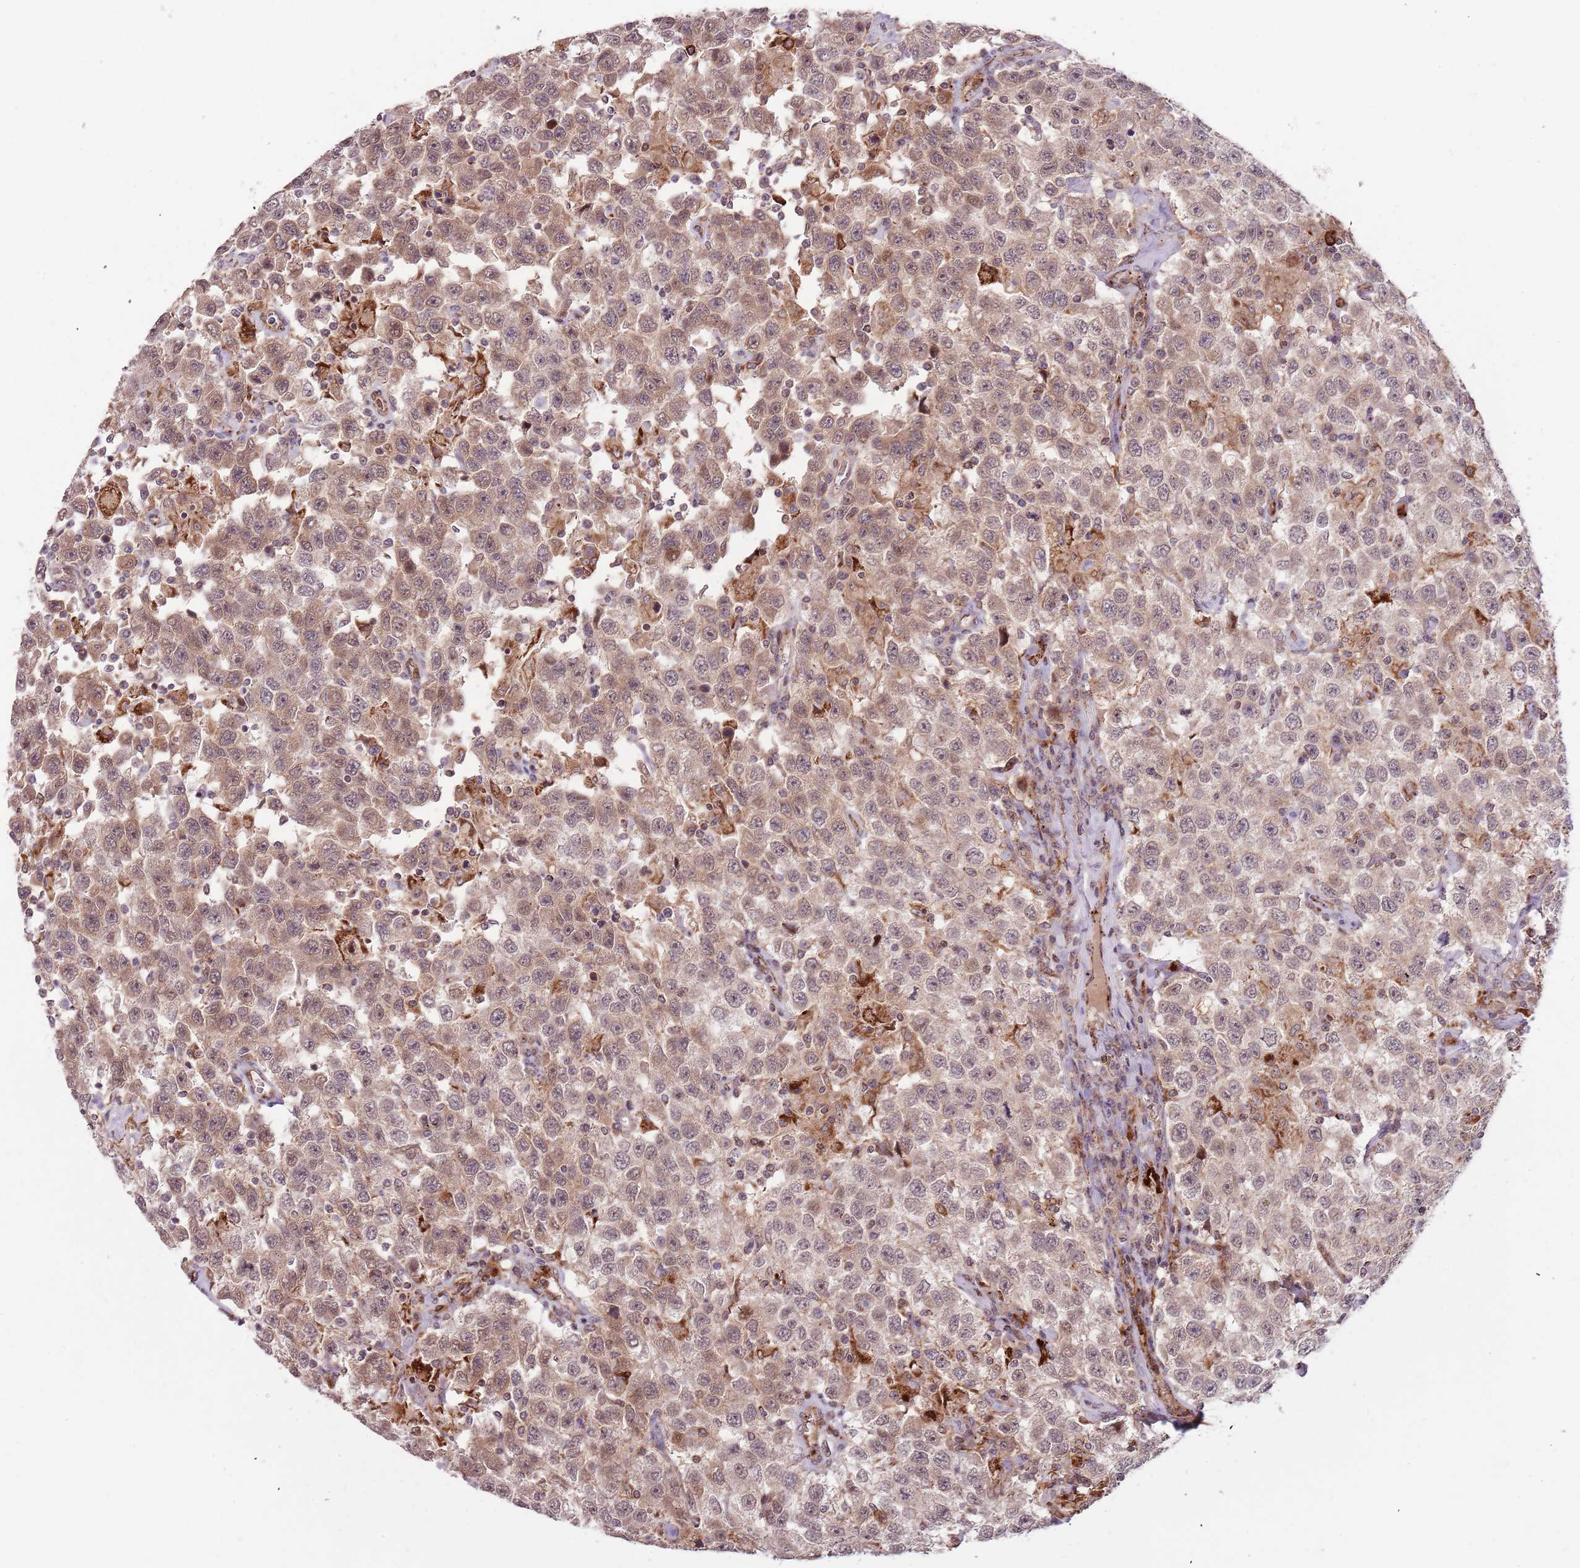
{"staining": {"intensity": "weak", "quantity": ">75%", "location": "cytoplasmic/membranous,nuclear"}, "tissue": "testis cancer", "cell_type": "Tumor cells", "image_type": "cancer", "snomed": [{"axis": "morphology", "description": "Seminoma, NOS"}, {"axis": "topography", "description": "Testis"}], "caption": "Immunohistochemical staining of testis seminoma reveals low levels of weak cytoplasmic/membranous and nuclear positivity in about >75% of tumor cells.", "gene": "ULK3", "patient": {"sex": "male", "age": 41}}